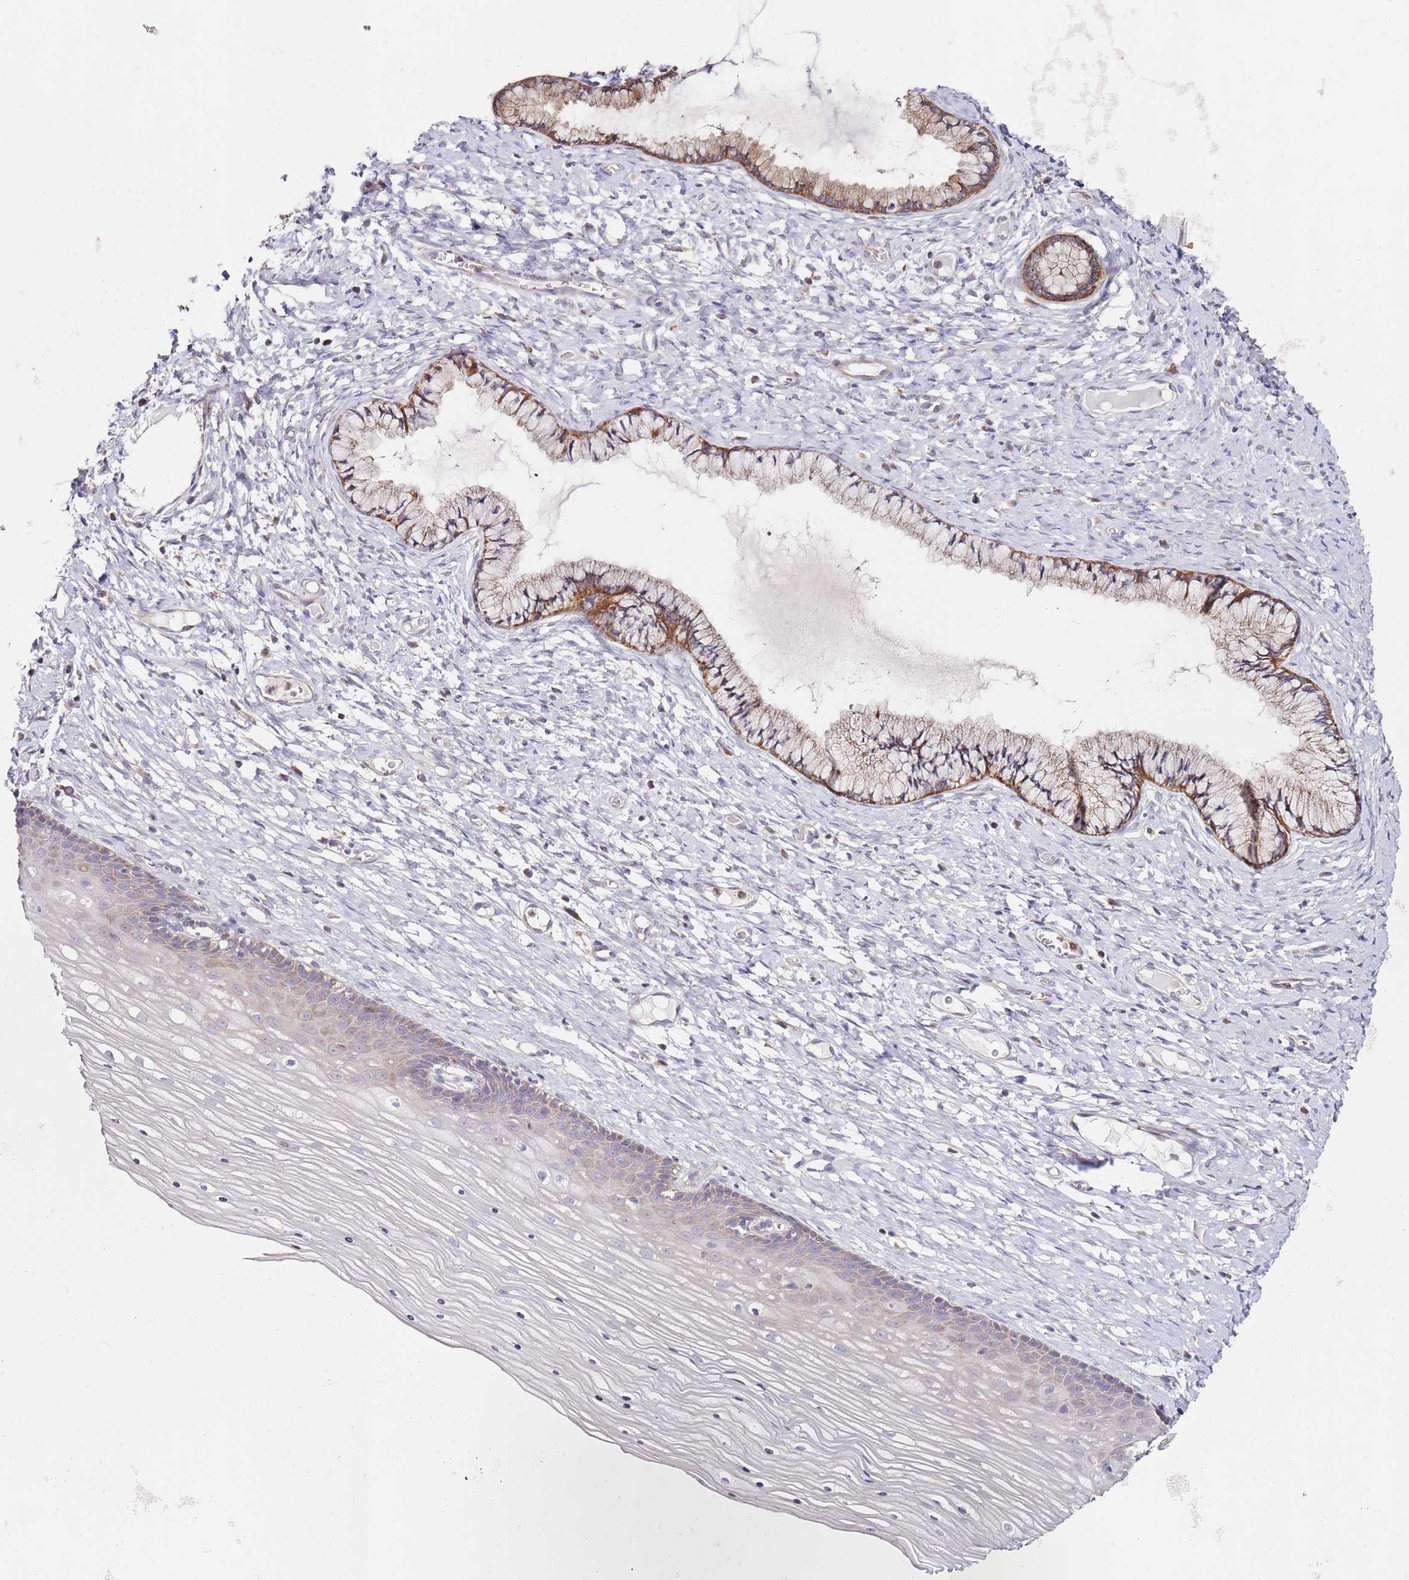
{"staining": {"intensity": "moderate", "quantity": "25%-75%", "location": "cytoplasmic/membranous"}, "tissue": "cervix", "cell_type": "Glandular cells", "image_type": "normal", "snomed": [{"axis": "morphology", "description": "Normal tissue, NOS"}, {"axis": "topography", "description": "Cervix"}], "caption": "An IHC photomicrograph of unremarkable tissue is shown. Protein staining in brown shows moderate cytoplasmic/membranous positivity in cervix within glandular cells.", "gene": "CNOT9", "patient": {"sex": "female", "age": 42}}